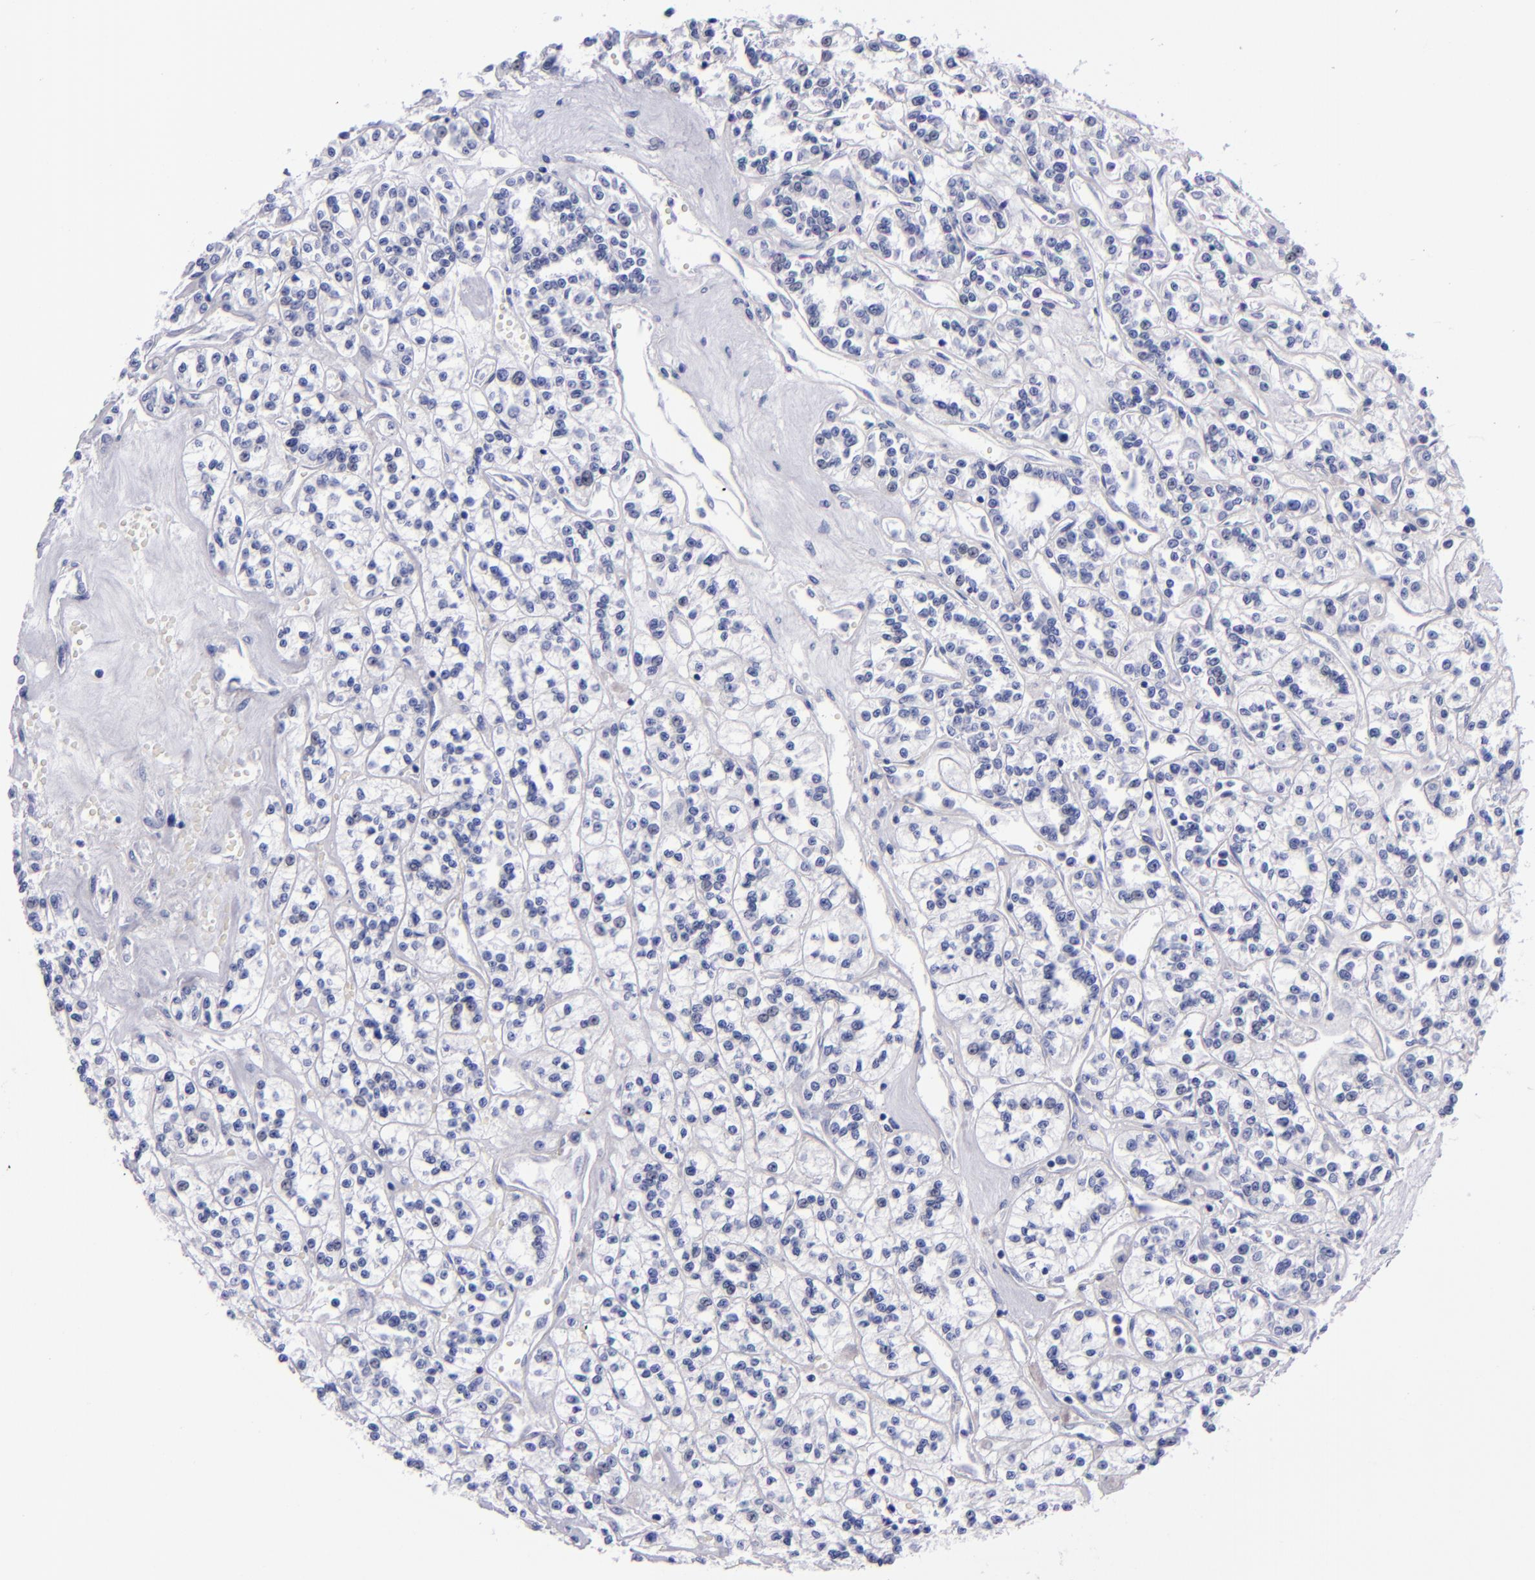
{"staining": {"intensity": "negative", "quantity": "none", "location": "none"}, "tissue": "renal cancer", "cell_type": "Tumor cells", "image_type": "cancer", "snomed": [{"axis": "morphology", "description": "Adenocarcinoma, NOS"}, {"axis": "topography", "description": "Kidney"}], "caption": "A high-resolution histopathology image shows IHC staining of renal cancer (adenocarcinoma), which exhibits no significant staining in tumor cells. (DAB (3,3'-diaminobenzidine) immunohistochemistry (IHC) with hematoxylin counter stain).", "gene": "MCM7", "patient": {"sex": "female", "age": 76}}